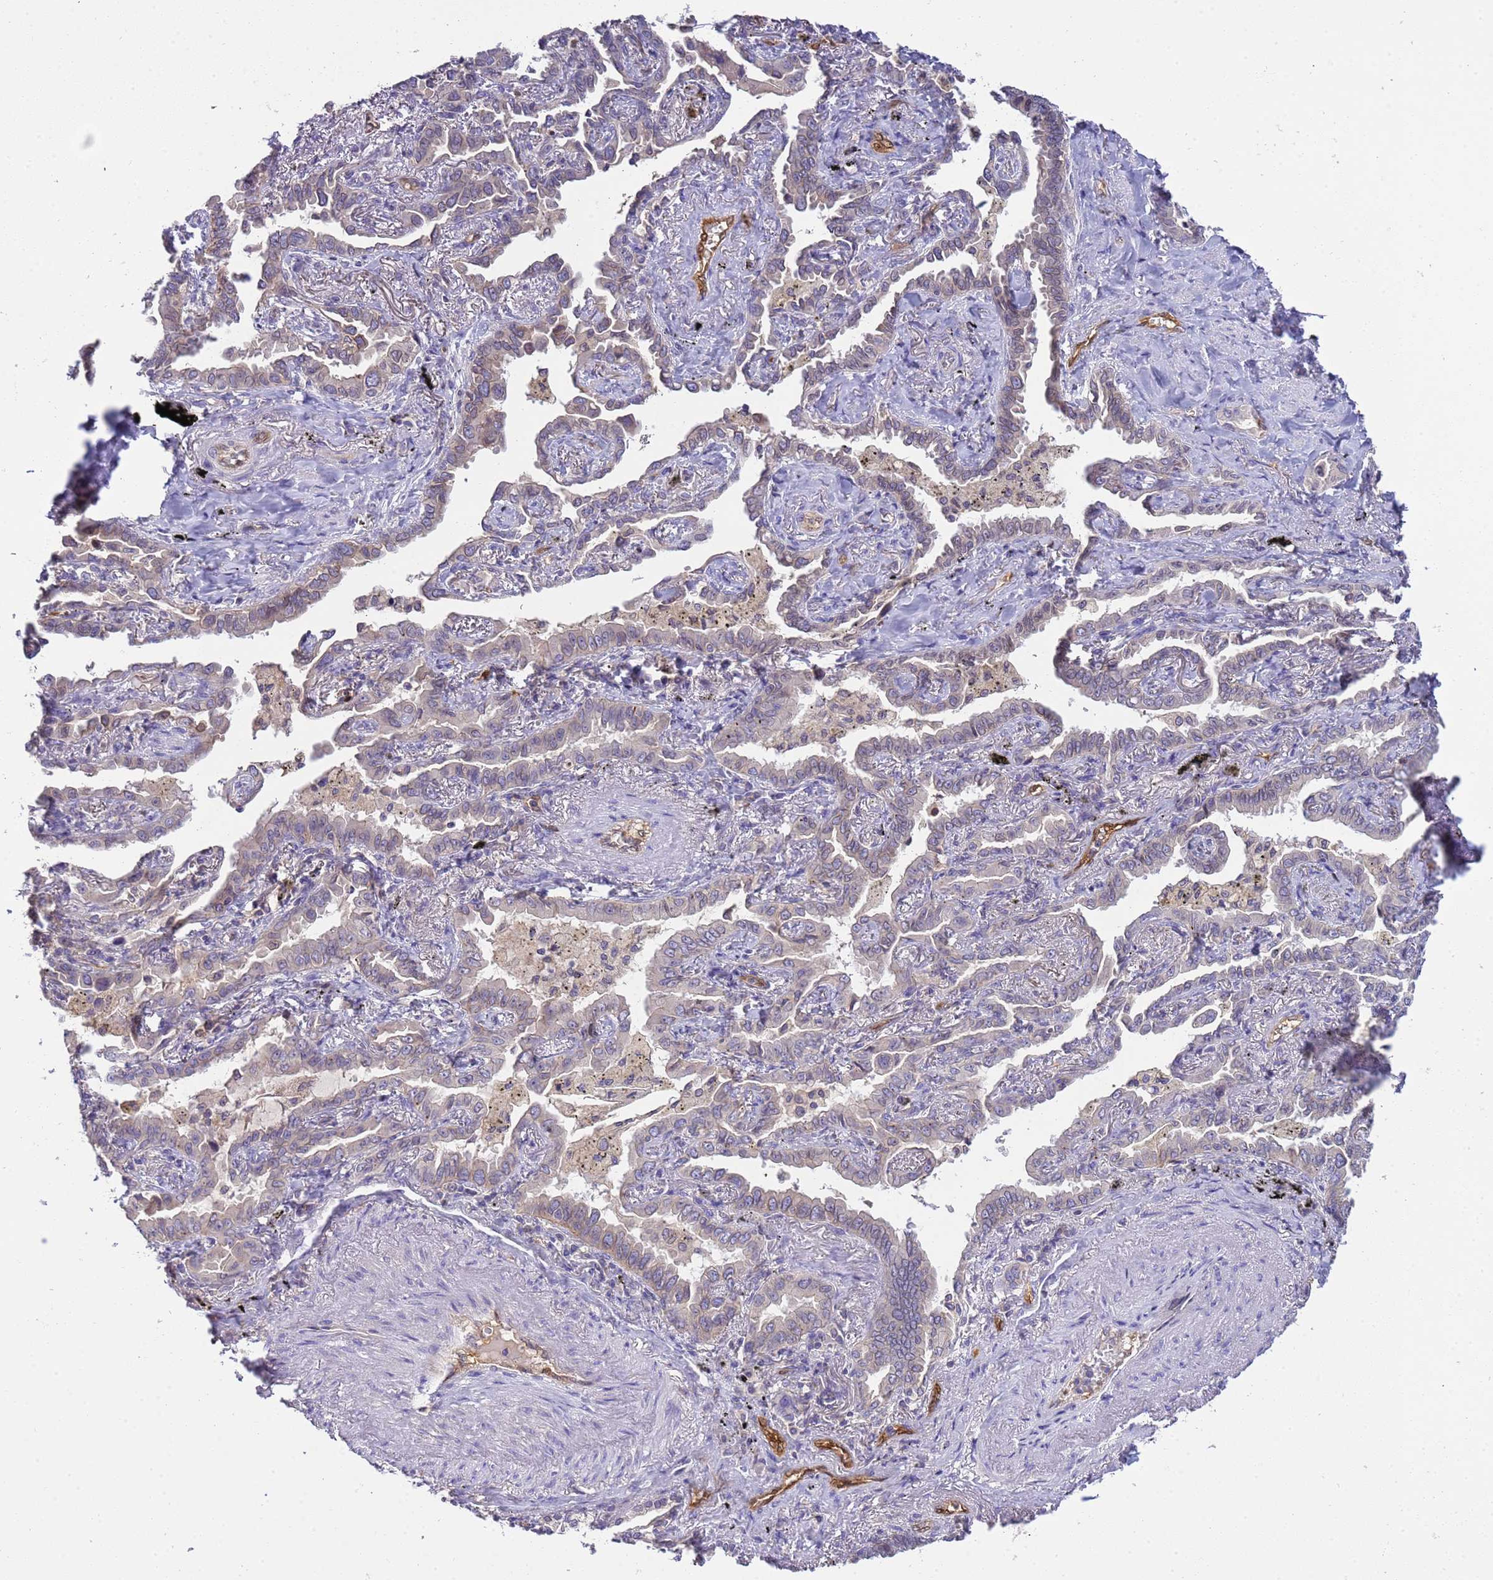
{"staining": {"intensity": "weak", "quantity": "<25%", "location": "cytoplasmic/membranous,nuclear"}, "tissue": "lung cancer", "cell_type": "Tumor cells", "image_type": "cancer", "snomed": [{"axis": "morphology", "description": "Adenocarcinoma, NOS"}, {"axis": "topography", "description": "Lung"}], "caption": "Lung cancer (adenocarcinoma) was stained to show a protein in brown. There is no significant expression in tumor cells.", "gene": "PLCXD3", "patient": {"sex": "male", "age": 67}}